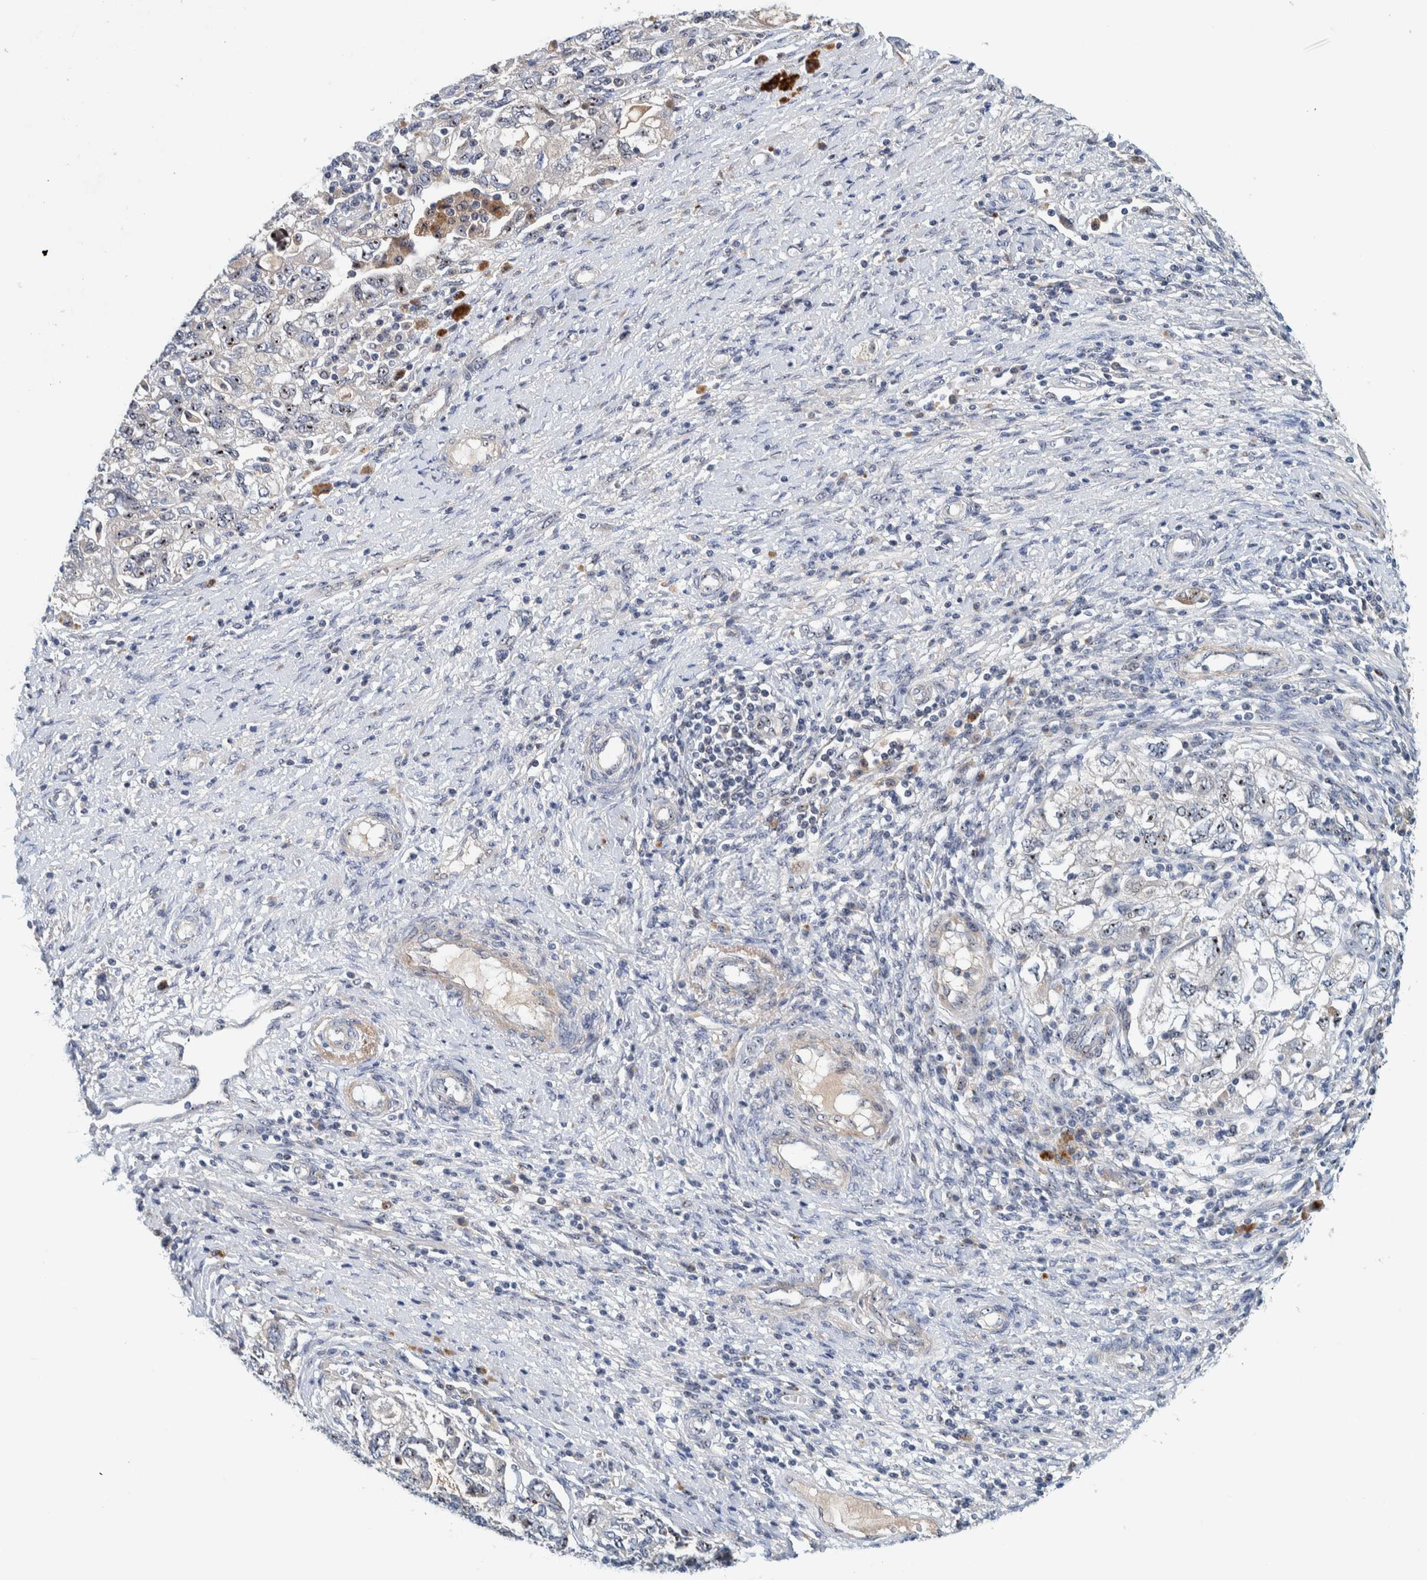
{"staining": {"intensity": "moderate", "quantity": ">75%", "location": "nuclear"}, "tissue": "ovarian cancer", "cell_type": "Tumor cells", "image_type": "cancer", "snomed": [{"axis": "morphology", "description": "Carcinoma, NOS"}, {"axis": "morphology", "description": "Cystadenocarcinoma, serous, NOS"}, {"axis": "topography", "description": "Ovary"}], "caption": "Immunohistochemistry (IHC) photomicrograph of human serous cystadenocarcinoma (ovarian) stained for a protein (brown), which reveals medium levels of moderate nuclear expression in approximately >75% of tumor cells.", "gene": "NOL11", "patient": {"sex": "female", "age": 69}}